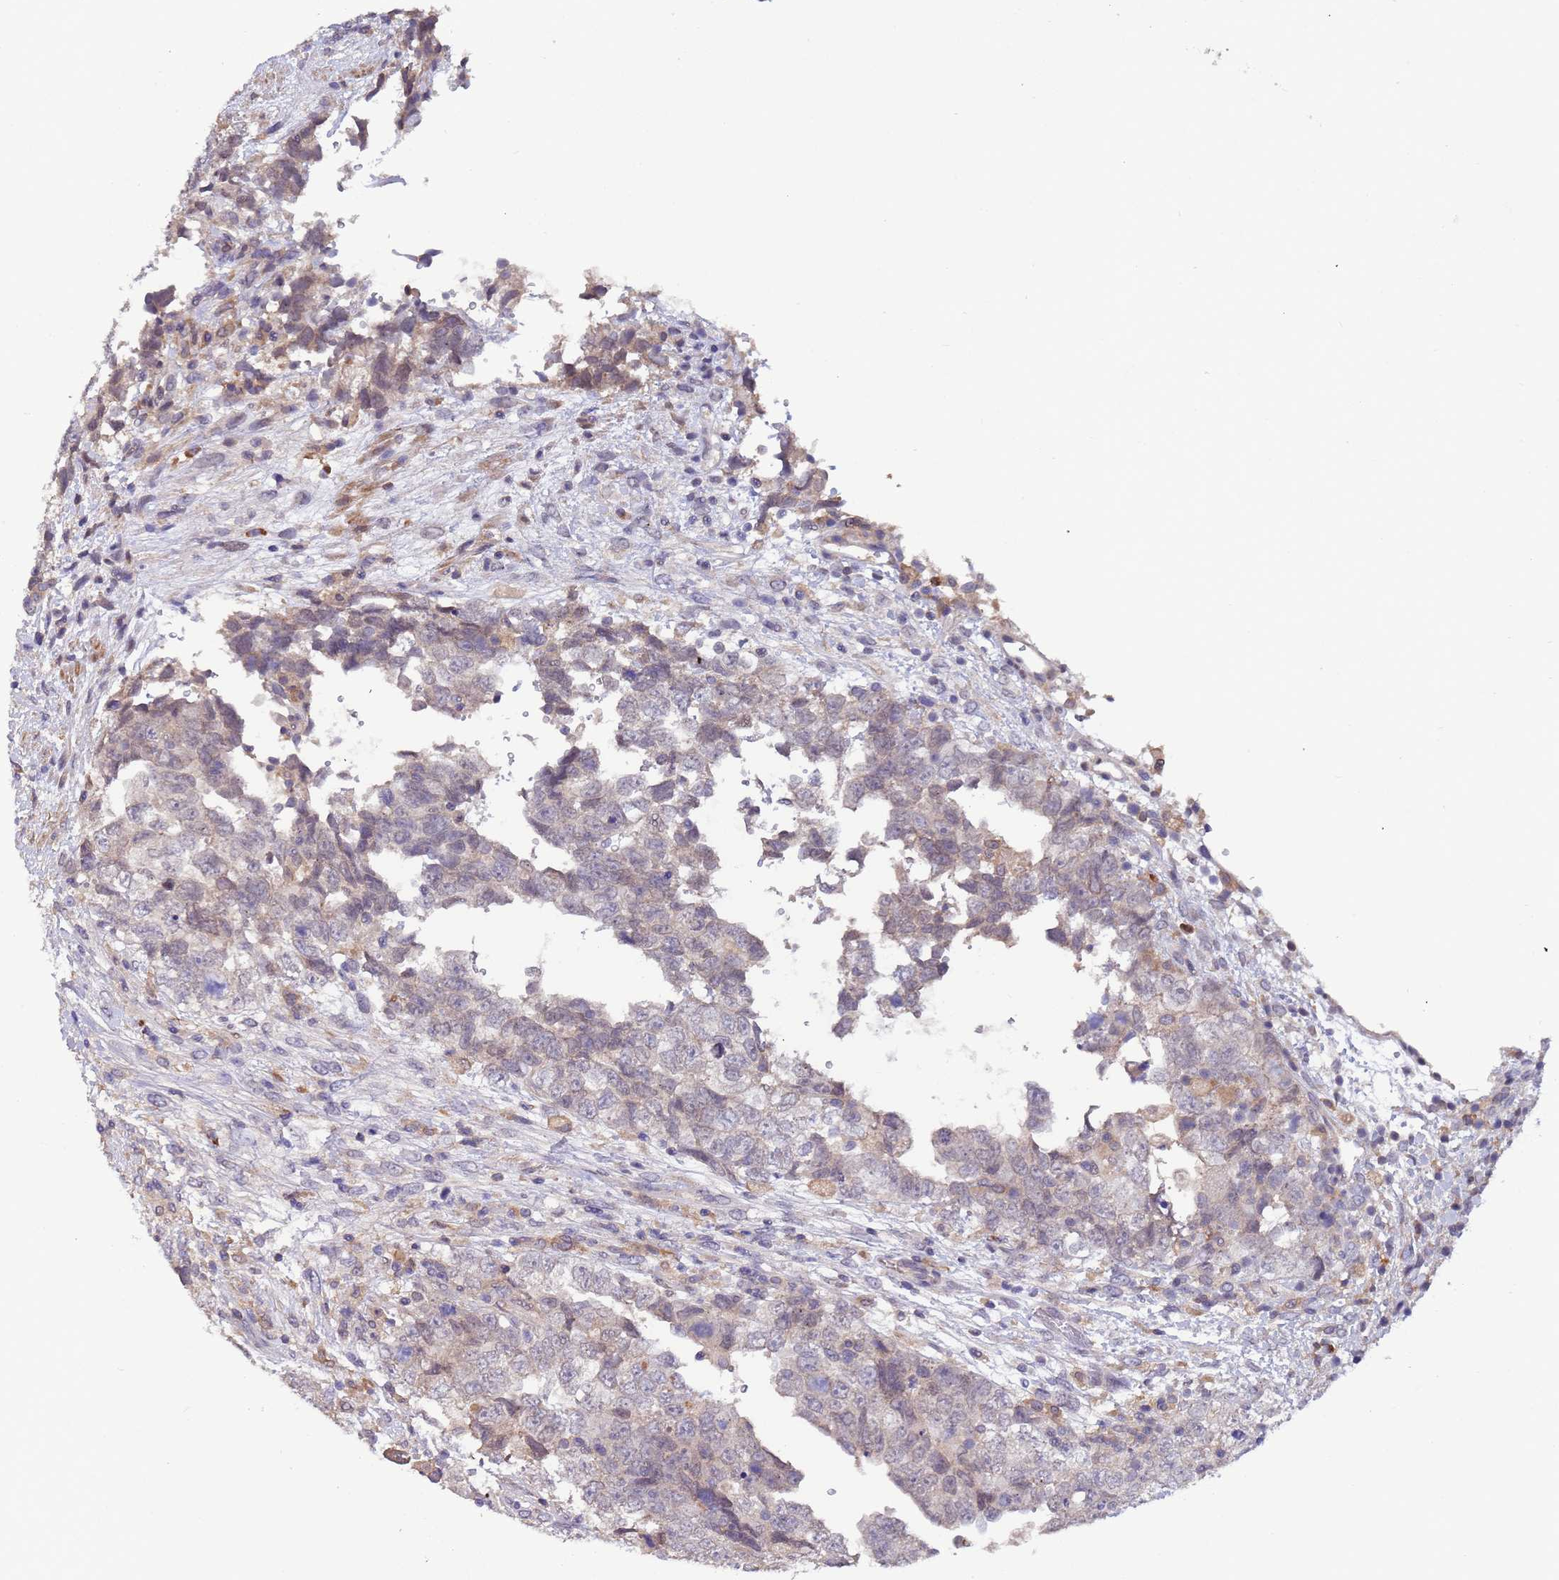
{"staining": {"intensity": "negative", "quantity": "none", "location": "none"}, "tissue": "testis cancer", "cell_type": "Tumor cells", "image_type": "cancer", "snomed": [{"axis": "morphology", "description": "Carcinoma, Embryonal, NOS"}, {"axis": "topography", "description": "Testis"}], "caption": "Immunohistochemical staining of human testis cancer demonstrates no significant positivity in tumor cells.", "gene": "AMPD3", "patient": {"sex": "male", "age": 37}}